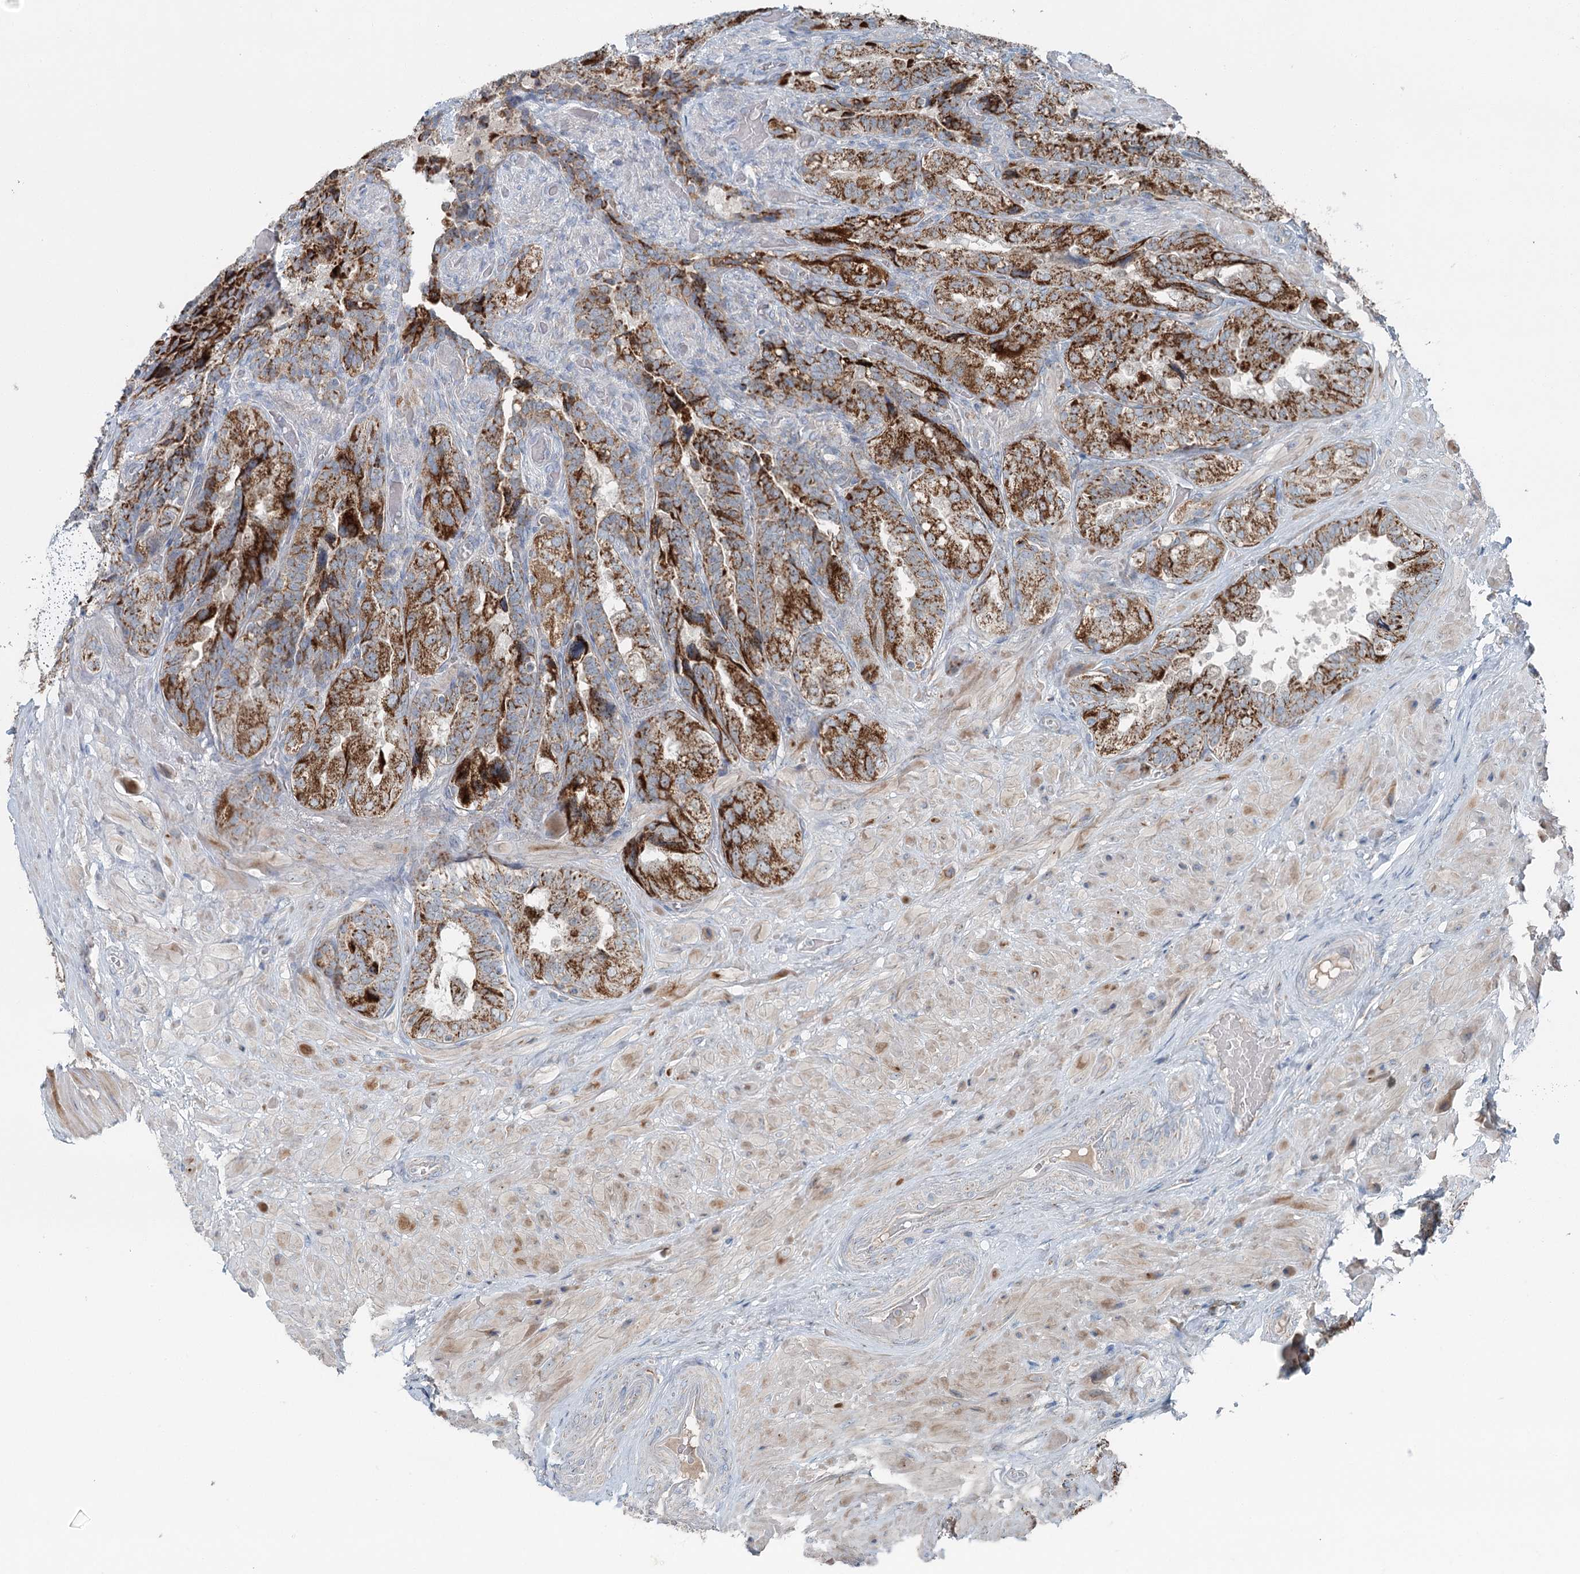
{"staining": {"intensity": "moderate", "quantity": ">75%", "location": "cytoplasmic/membranous"}, "tissue": "seminal vesicle", "cell_type": "Glandular cells", "image_type": "normal", "snomed": [{"axis": "morphology", "description": "Normal tissue, NOS"}, {"axis": "topography", "description": "Prostate and seminal vesicle, NOS"}, {"axis": "topography", "description": "Prostate"}, {"axis": "topography", "description": "Seminal veicle"}], "caption": "IHC histopathology image of benign seminal vesicle: seminal vesicle stained using immunohistochemistry (IHC) exhibits medium levels of moderate protein expression localized specifically in the cytoplasmic/membranous of glandular cells, appearing as a cytoplasmic/membranous brown color.", "gene": "CHCHD5", "patient": {"sex": "male", "age": 67}}